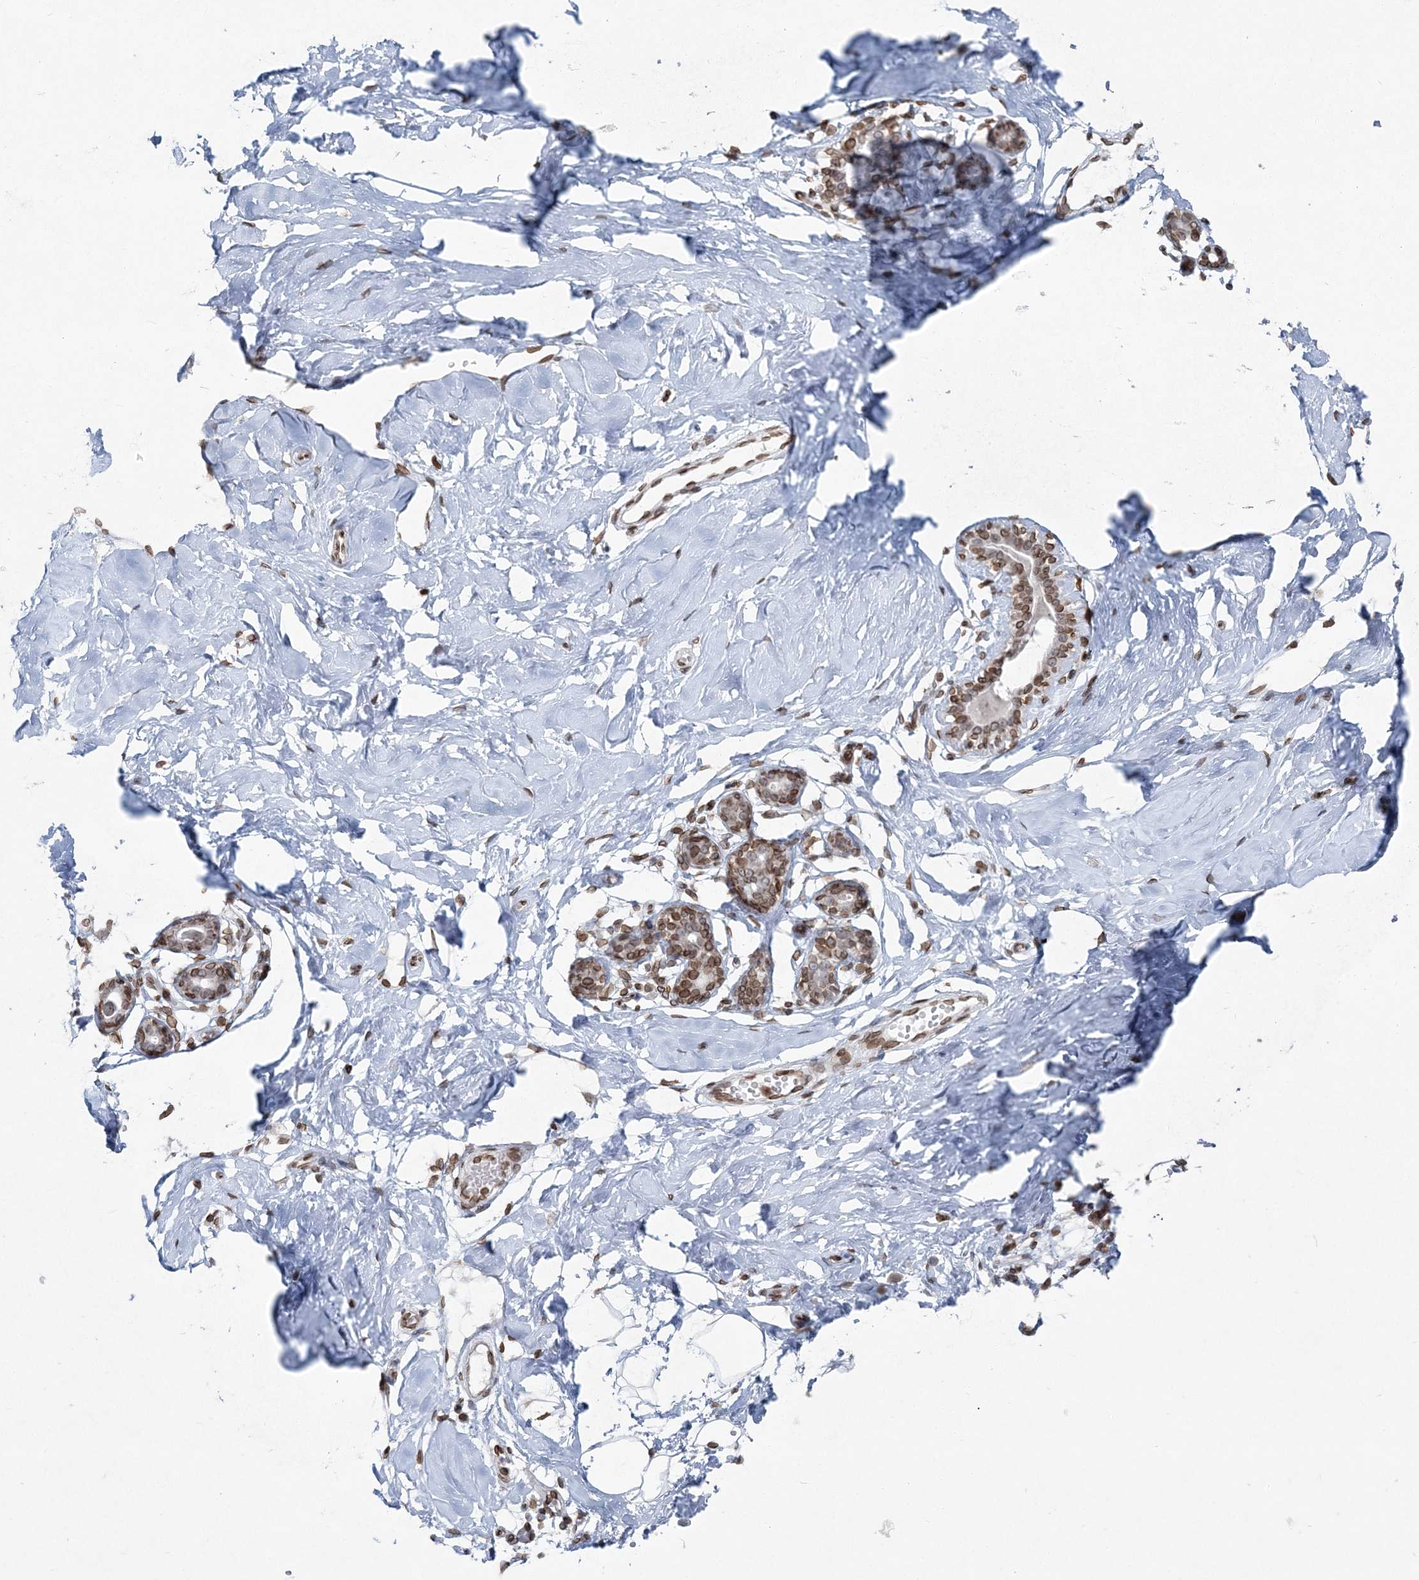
{"staining": {"intensity": "negative", "quantity": "none", "location": "none"}, "tissue": "breast", "cell_type": "Adipocytes", "image_type": "normal", "snomed": [{"axis": "morphology", "description": "Normal tissue, NOS"}, {"axis": "morphology", "description": "Adenoma, NOS"}, {"axis": "topography", "description": "Breast"}], "caption": "IHC photomicrograph of unremarkable breast: human breast stained with DAB (3,3'-diaminobenzidine) demonstrates no significant protein positivity in adipocytes. The staining is performed using DAB brown chromogen with nuclei counter-stained in using hematoxylin.", "gene": "GJD4", "patient": {"sex": "female", "age": 23}}